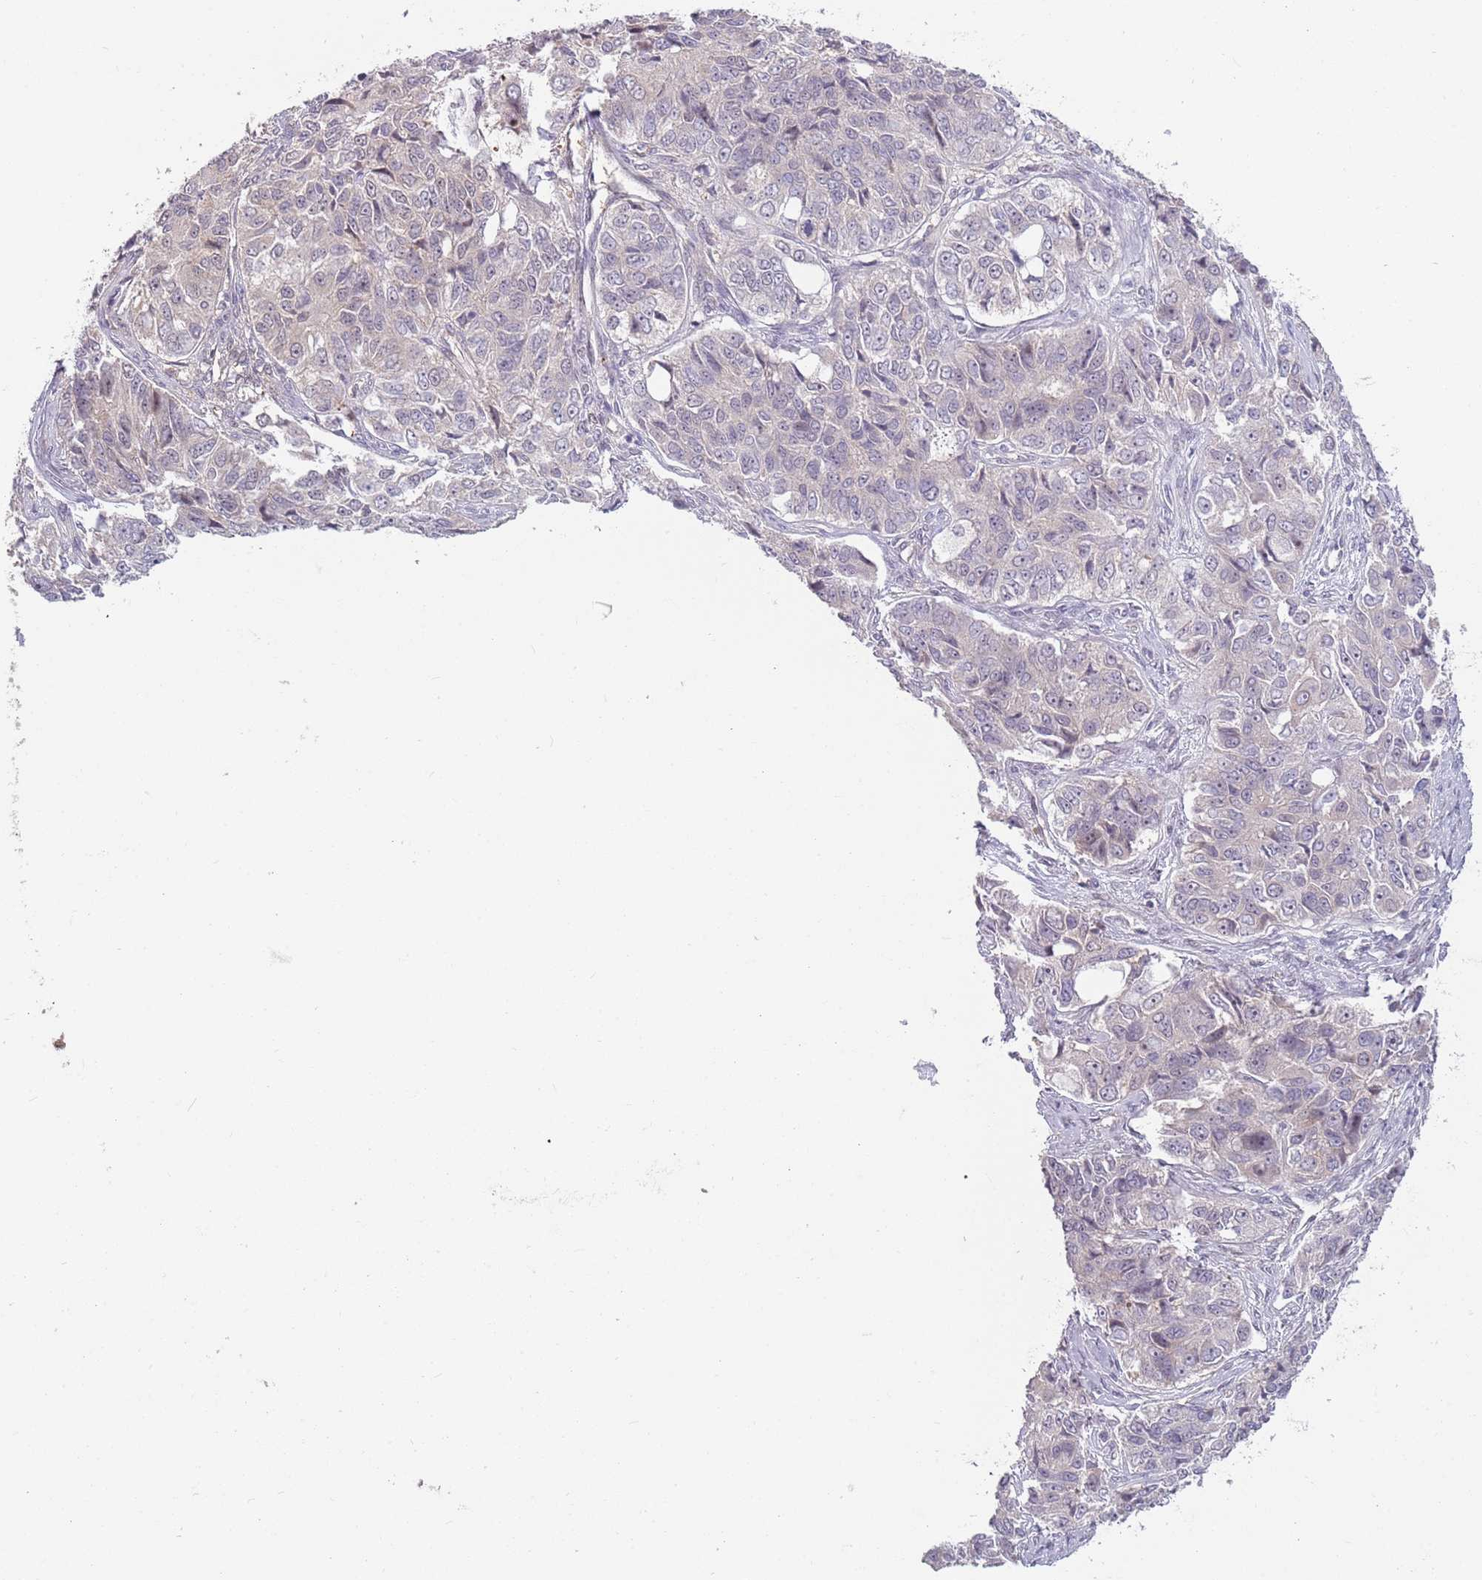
{"staining": {"intensity": "negative", "quantity": "none", "location": "none"}, "tissue": "ovarian cancer", "cell_type": "Tumor cells", "image_type": "cancer", "snomed": [{"axis": "morphology", "description": "Carcinoma, endometroid"}, {"axis": "topography", "description": "Ovary"}], "caption": "DAB immunohistochemical staining of human ovarian cancer (endometroid carcinoma) exhibits no significant positivity in tumor cells.", "gene": "LDHD", "patient": {"sex": "female", "age": 51}}